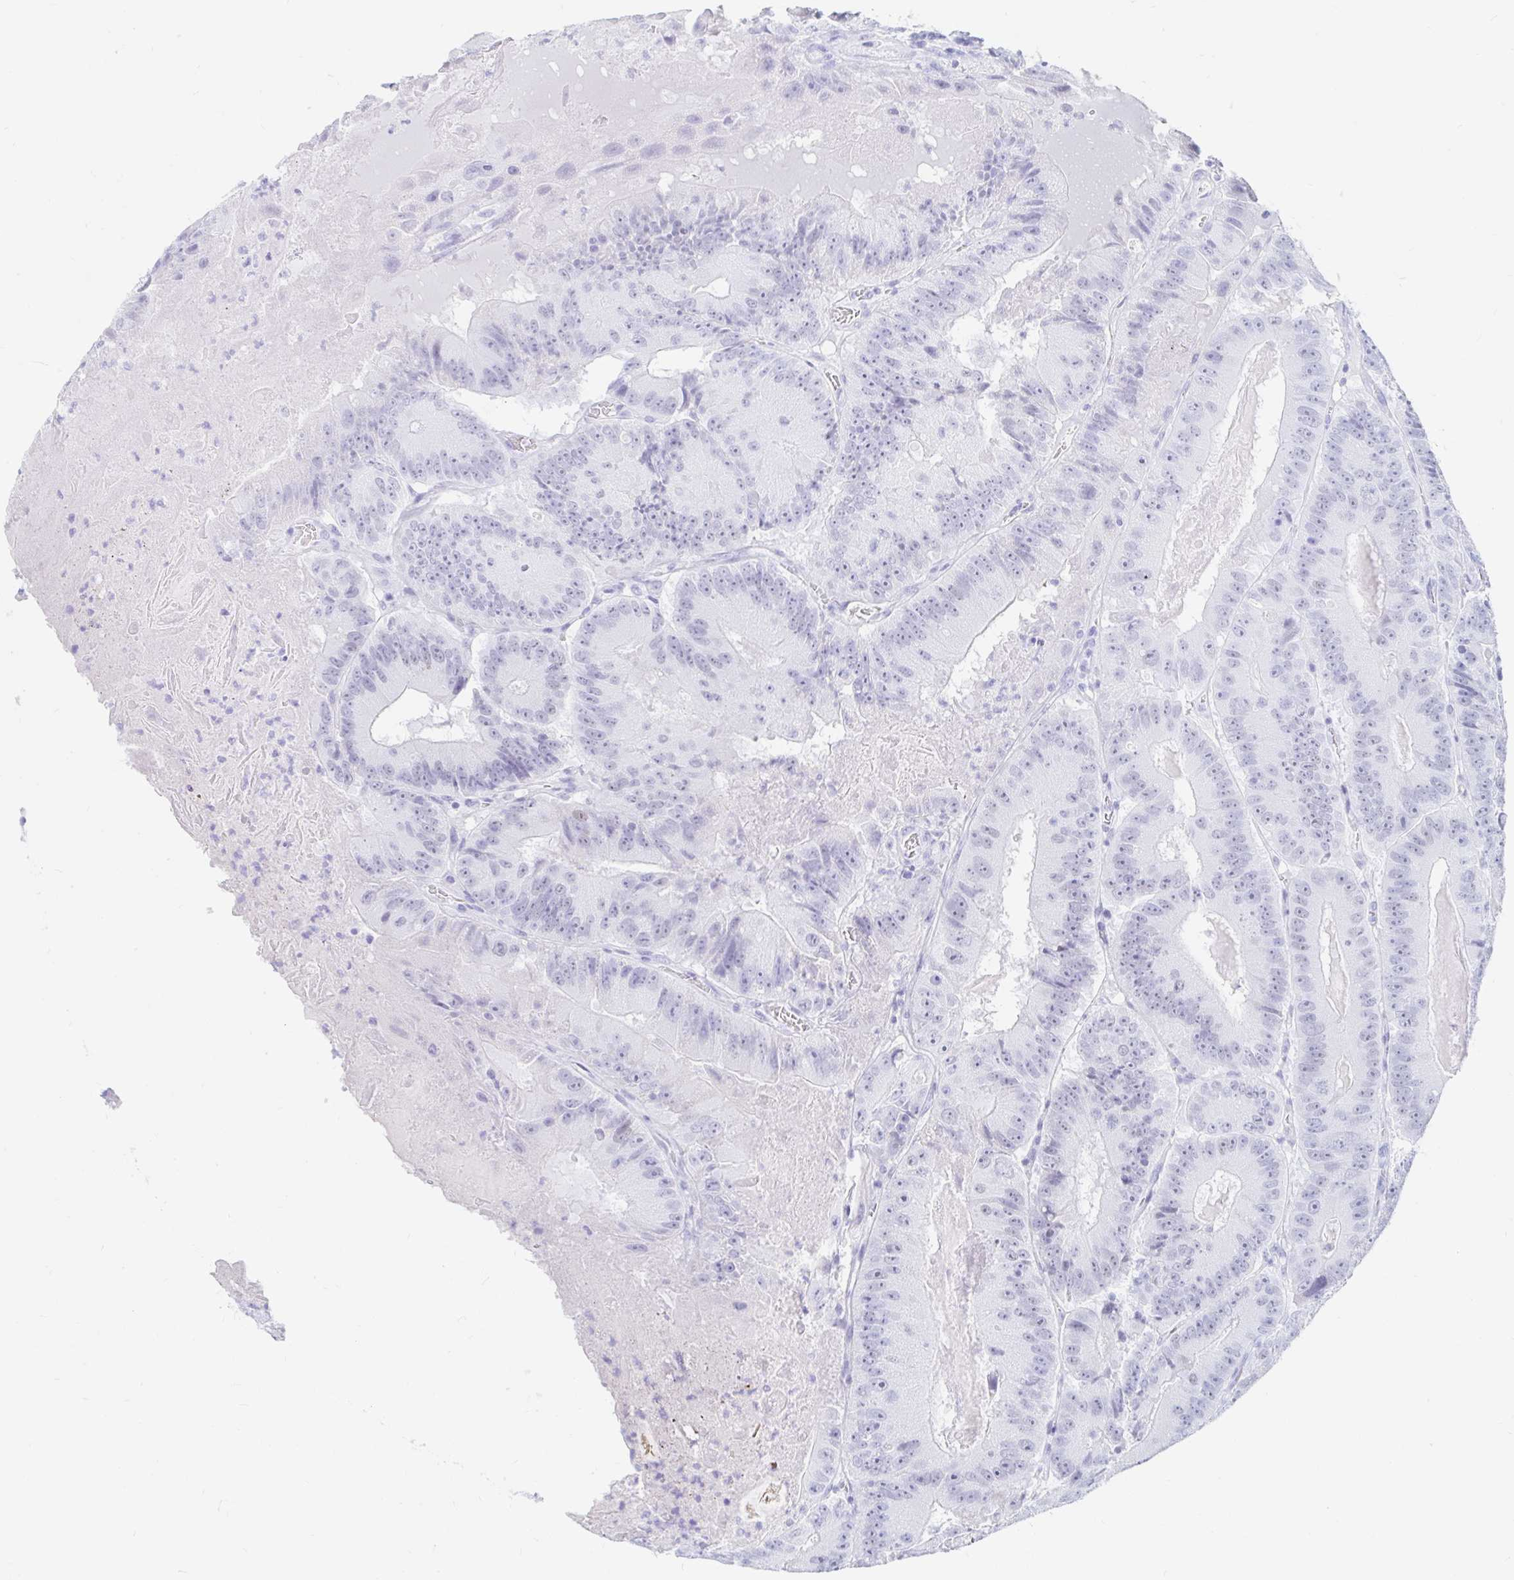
{"staining": {"intensity": "negative", "quantity": "none", "location": "none"}, "tissue": "colorectal cancer", "cell_type": "Tumor cells", "image_type": "cancer", "snomed": [{"axis": "morphology", "description": "Adenocarcinoma, NOS"}, {"axis": "topography", "description": "Colon"}], "caption": "A histopathology image of colorectal adenocarcinoma stained for a protein demonstrates no brown staining in tumor cells.", "gene": "OR6T1", "patient": {"sex": "female", "age": 86}}